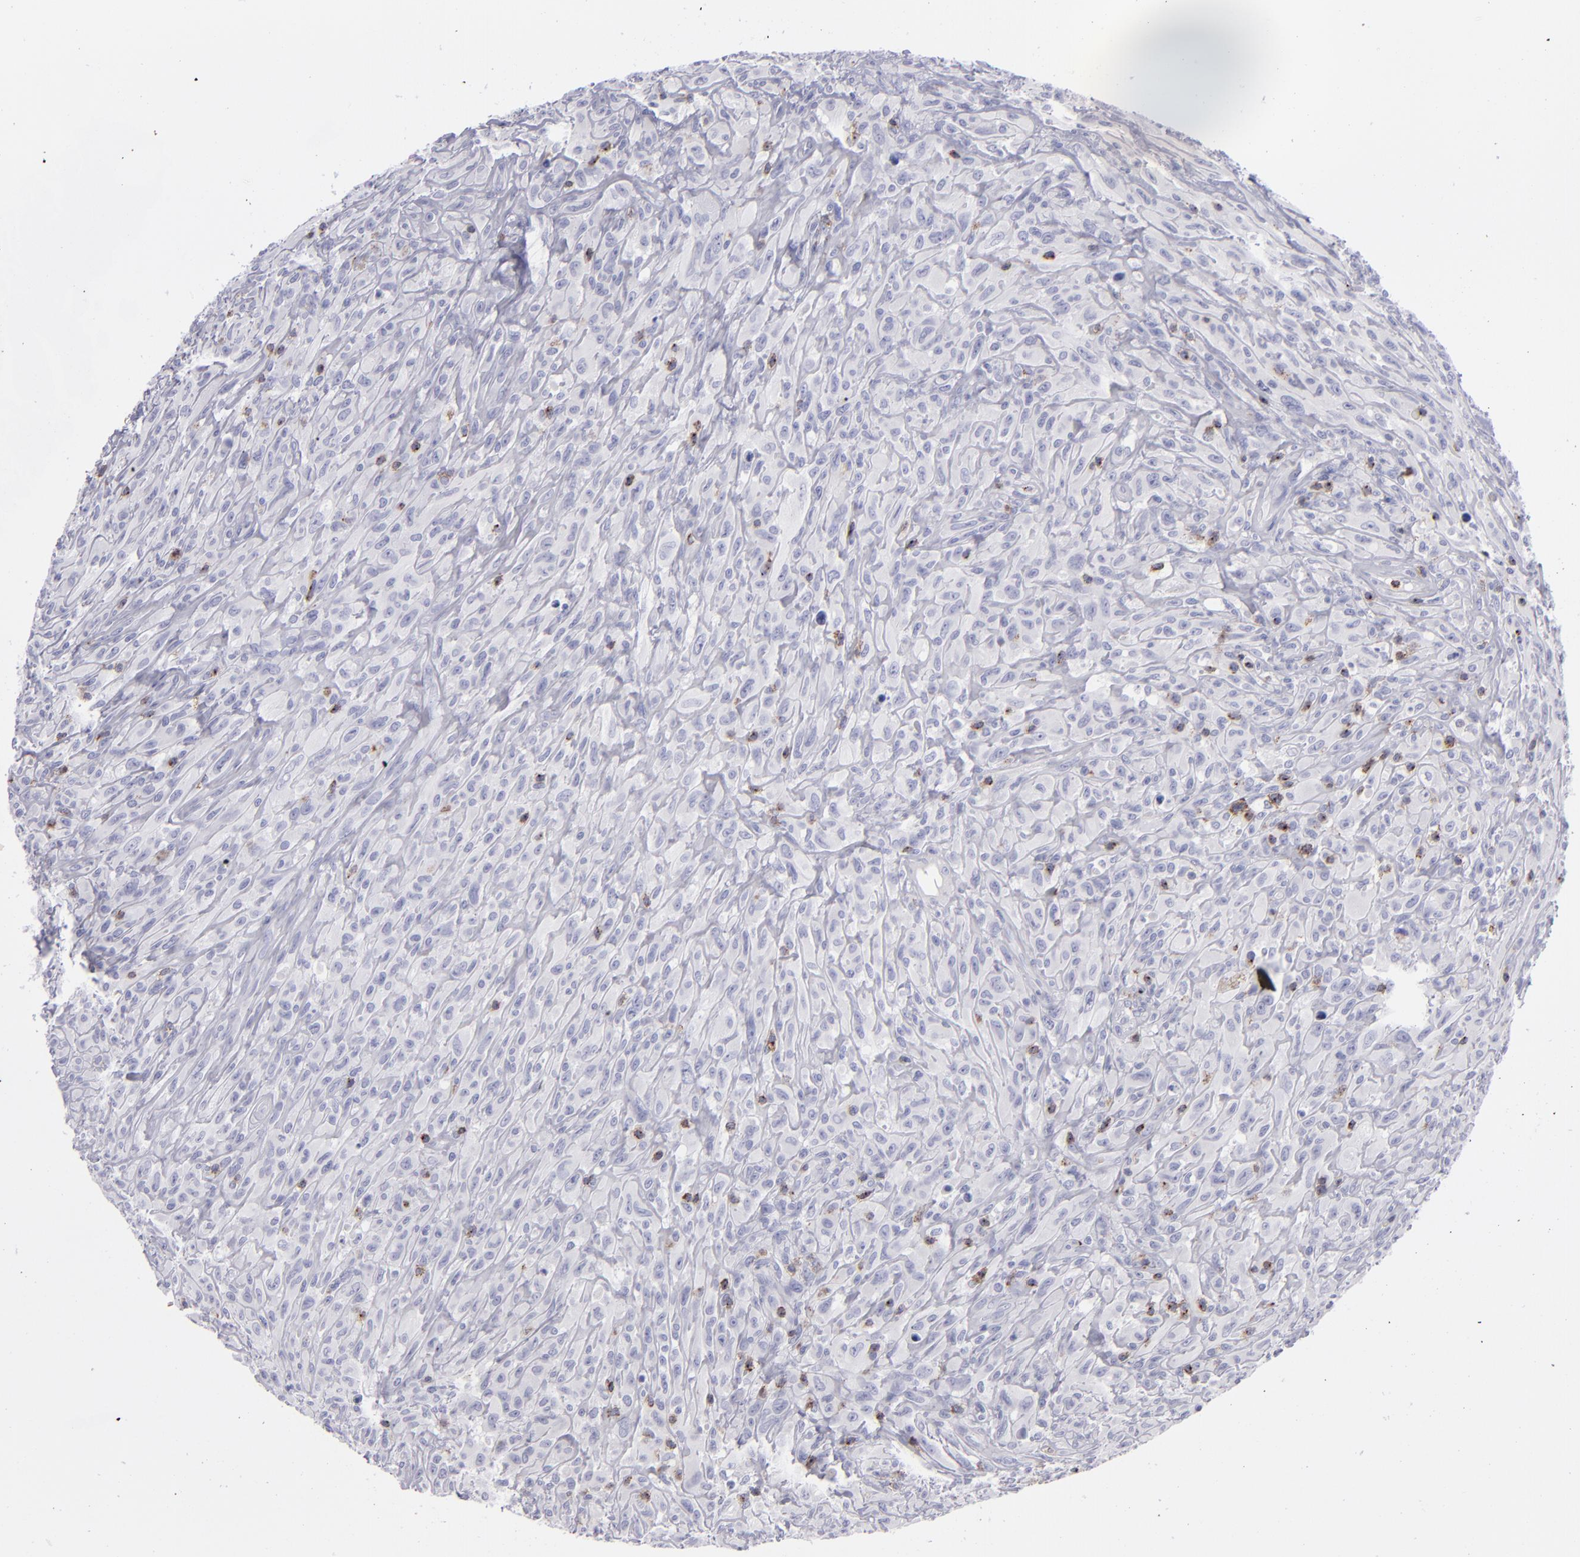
{"staining": {"intensity": "negative", "quantity": "none", "location": "none"}, "tissue": "glioma", "cell_type": "Tumor cells", "image_type": "cancer", "snomed": [{"axis": "morphology", "description": "Glioma, malignant, High grade"}, {"axis": "topography", "description": "Brain"}], "caption": "This is an immunohistochemistry histopathology image of glioma. There is no positivity in tumor cells.", "gene": "CD2", "patient": {"sex": "male", "age": 48}}